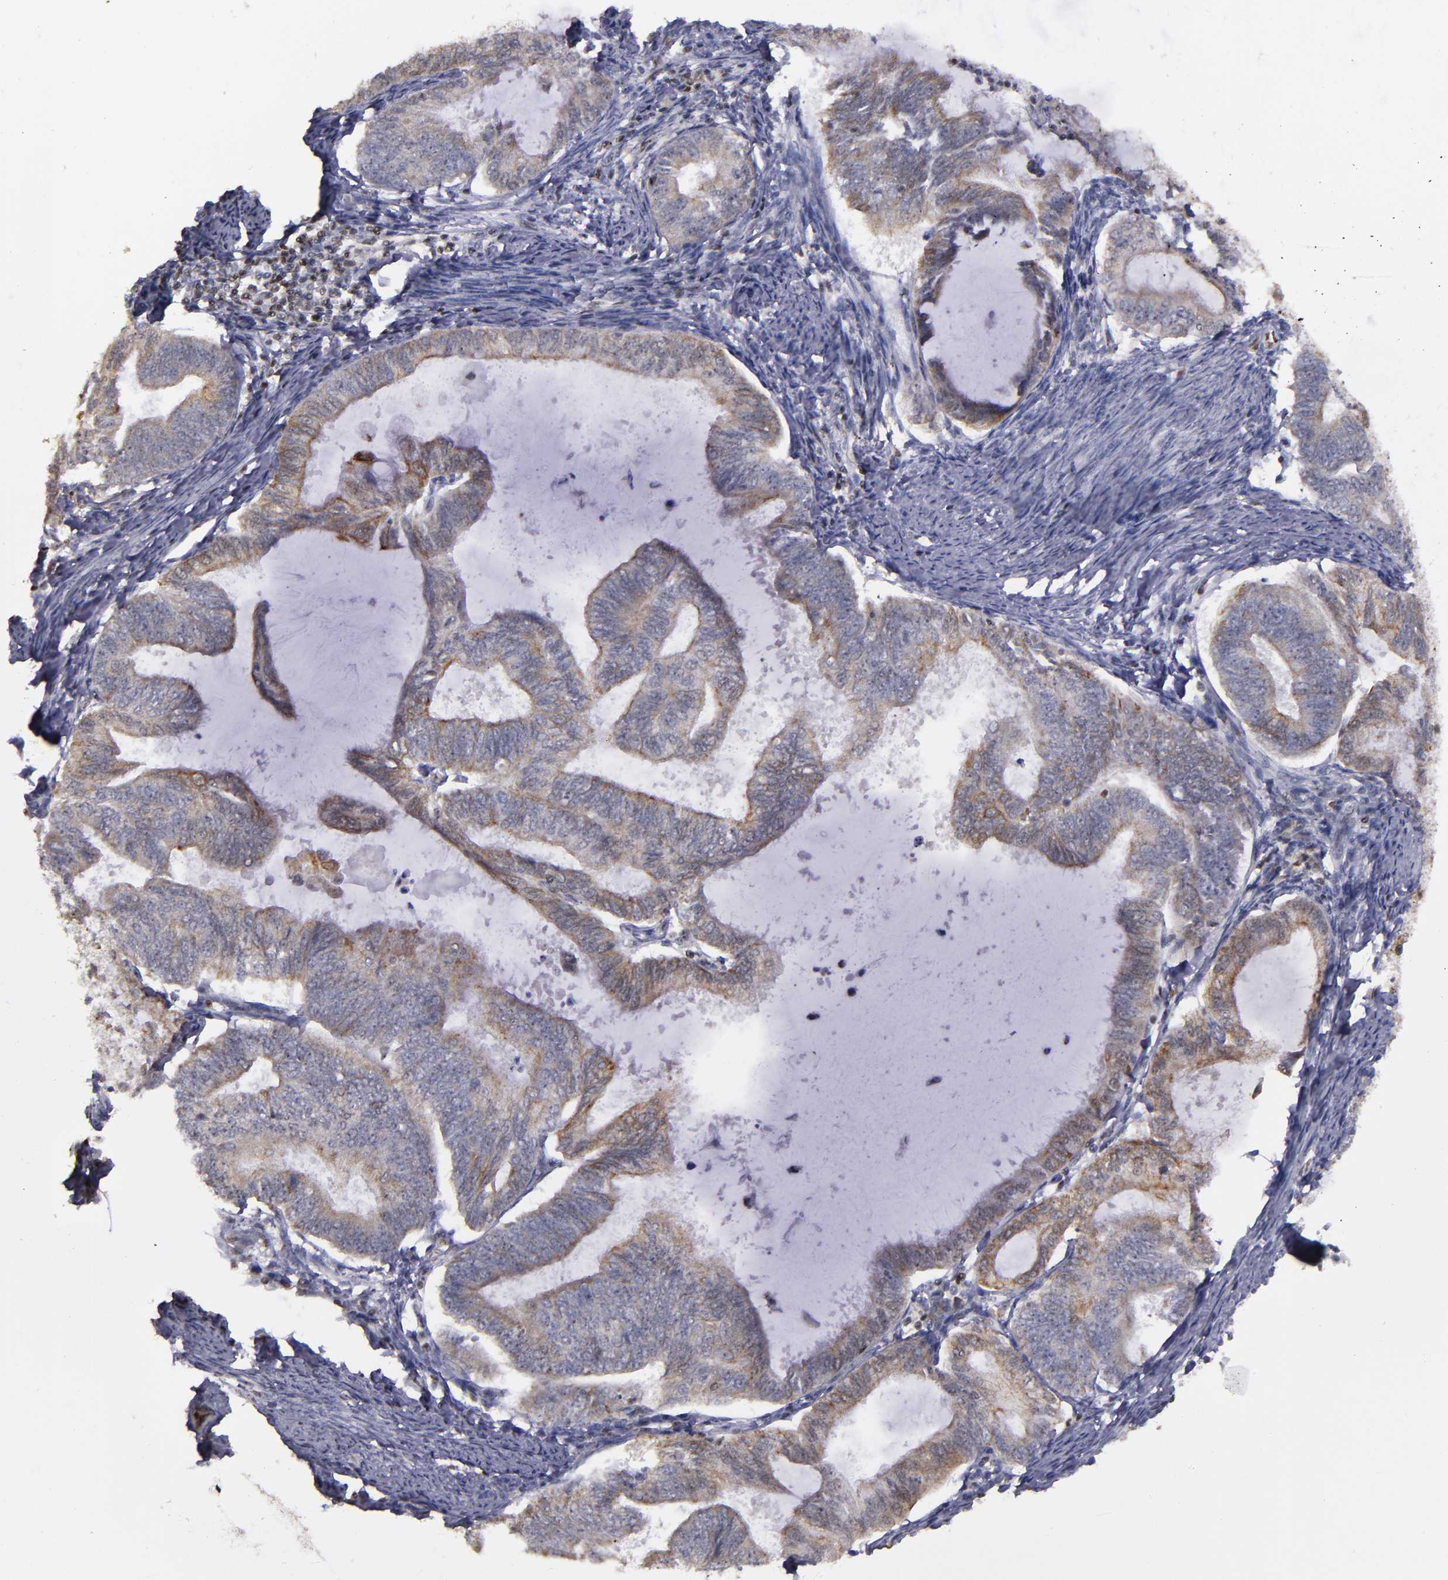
{"staining": {"intensity": "moderate", "quantity": "25%-75%", "location": "cytoplasmic/membranous"}, "tissue": "endometrial cancer", "cell_type": "Tumor cells", "image_type": "cancer", "snomed": [{"axis": "morphology", "description": "Adenocarcinoma, NOS"}, {"axis": "topography", "description": "Endometrium"}], "caption": "About 25%-75% of tumor cells in endometrial cancer exhibit moderate cytoplasmic/membranous protein positivity as visualized by brown immunohistochemical staining.", "gene": "DDX24", "patient": {"sex": "female", "age": 86}}